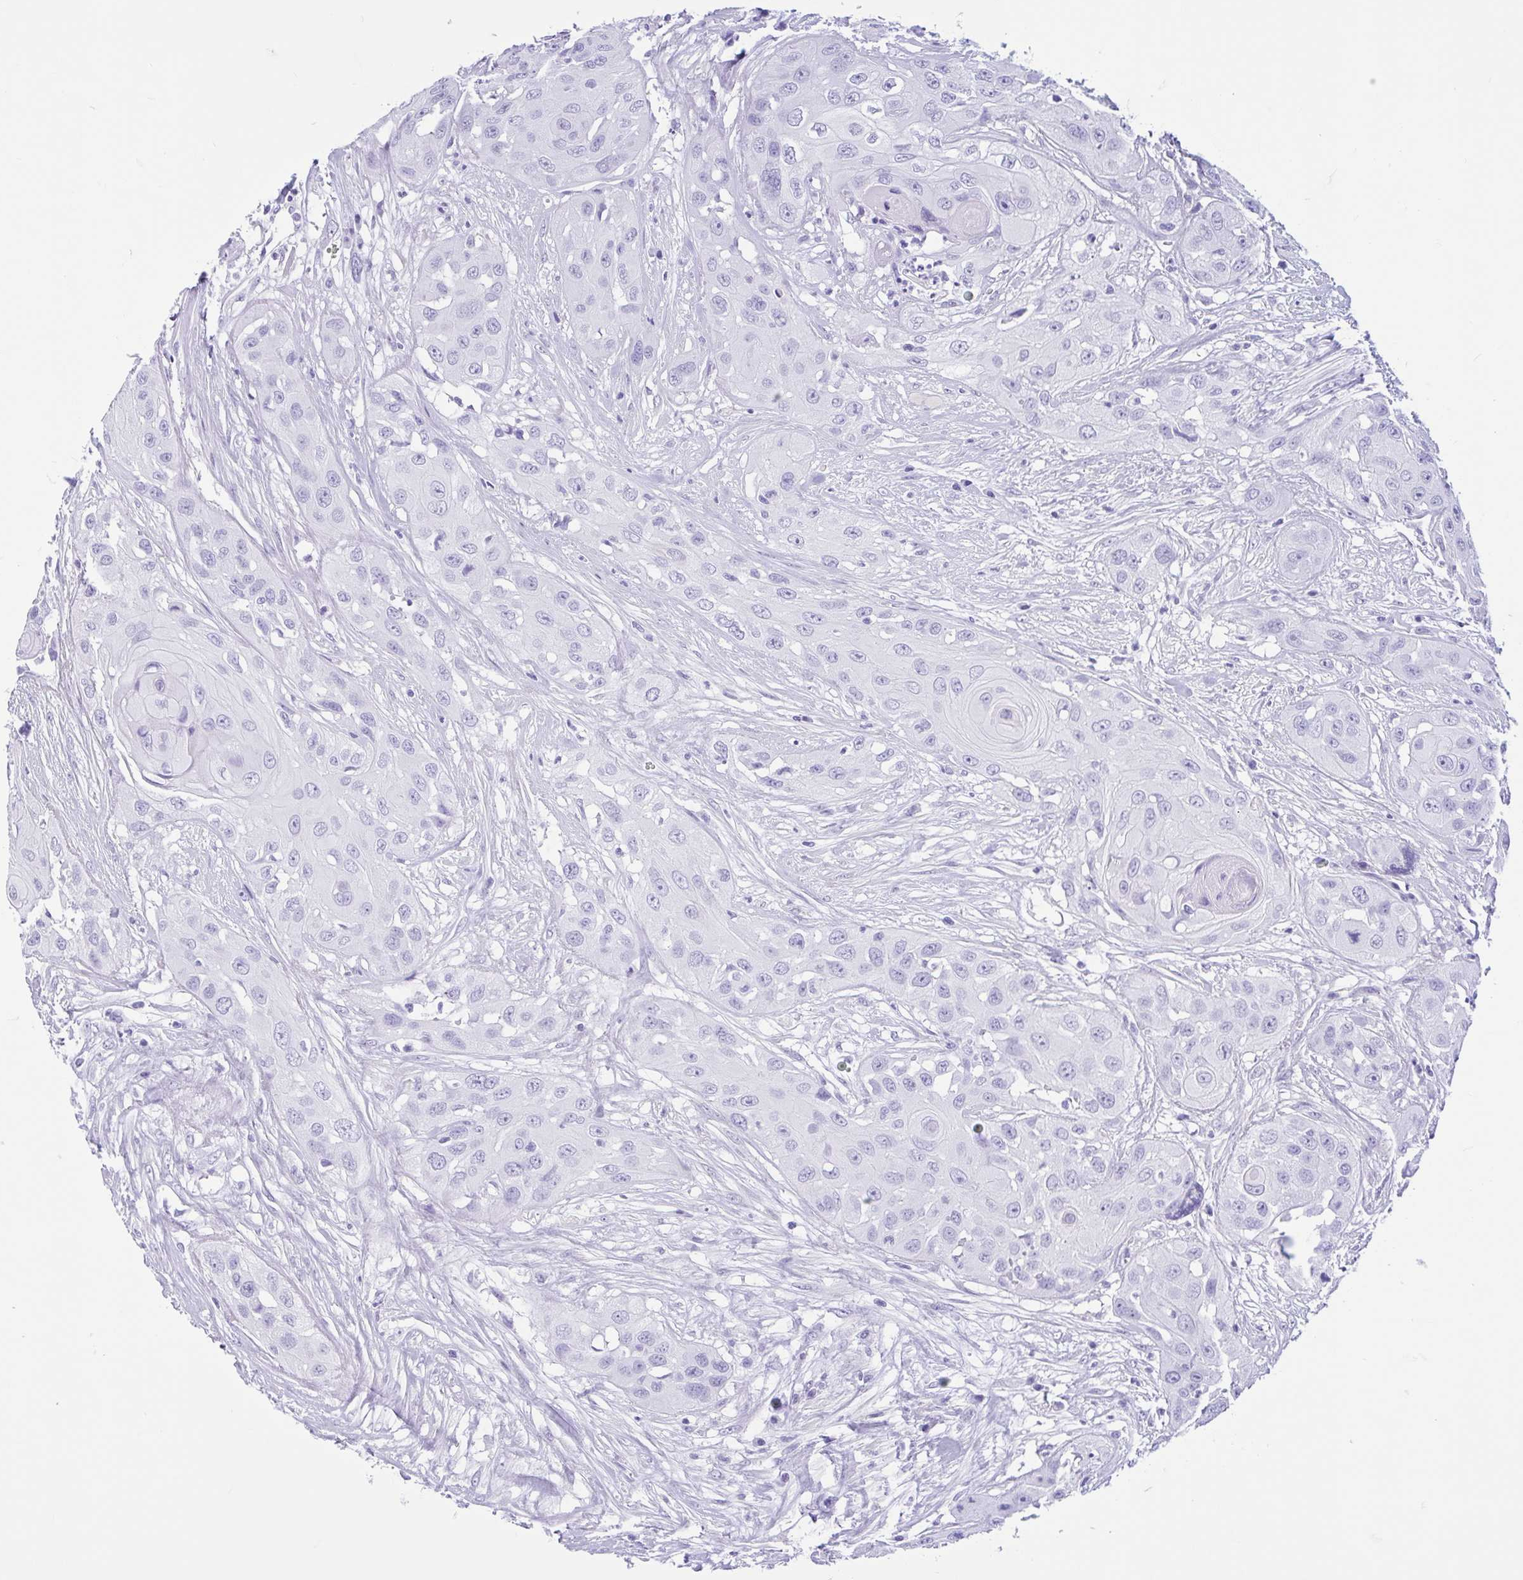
{"staining": {"intensity": "negative", "quantity": "none", "location": "none"}, "tissue": "head and neck cancer", "cell_type": "Tumor cells", "image_type": "cancer", "snomed": [{"axis": "morphology", "description": "Squamous cell carcinoma, NOS"}, {"axis": "topography", "description": "Head-Neck"}], "caption": "Head and neck cancer stained for a protein using IHC shows no positivity tumor cells.", "gene": "IAPP", "patient": {"sex": "male", "age": 83}}